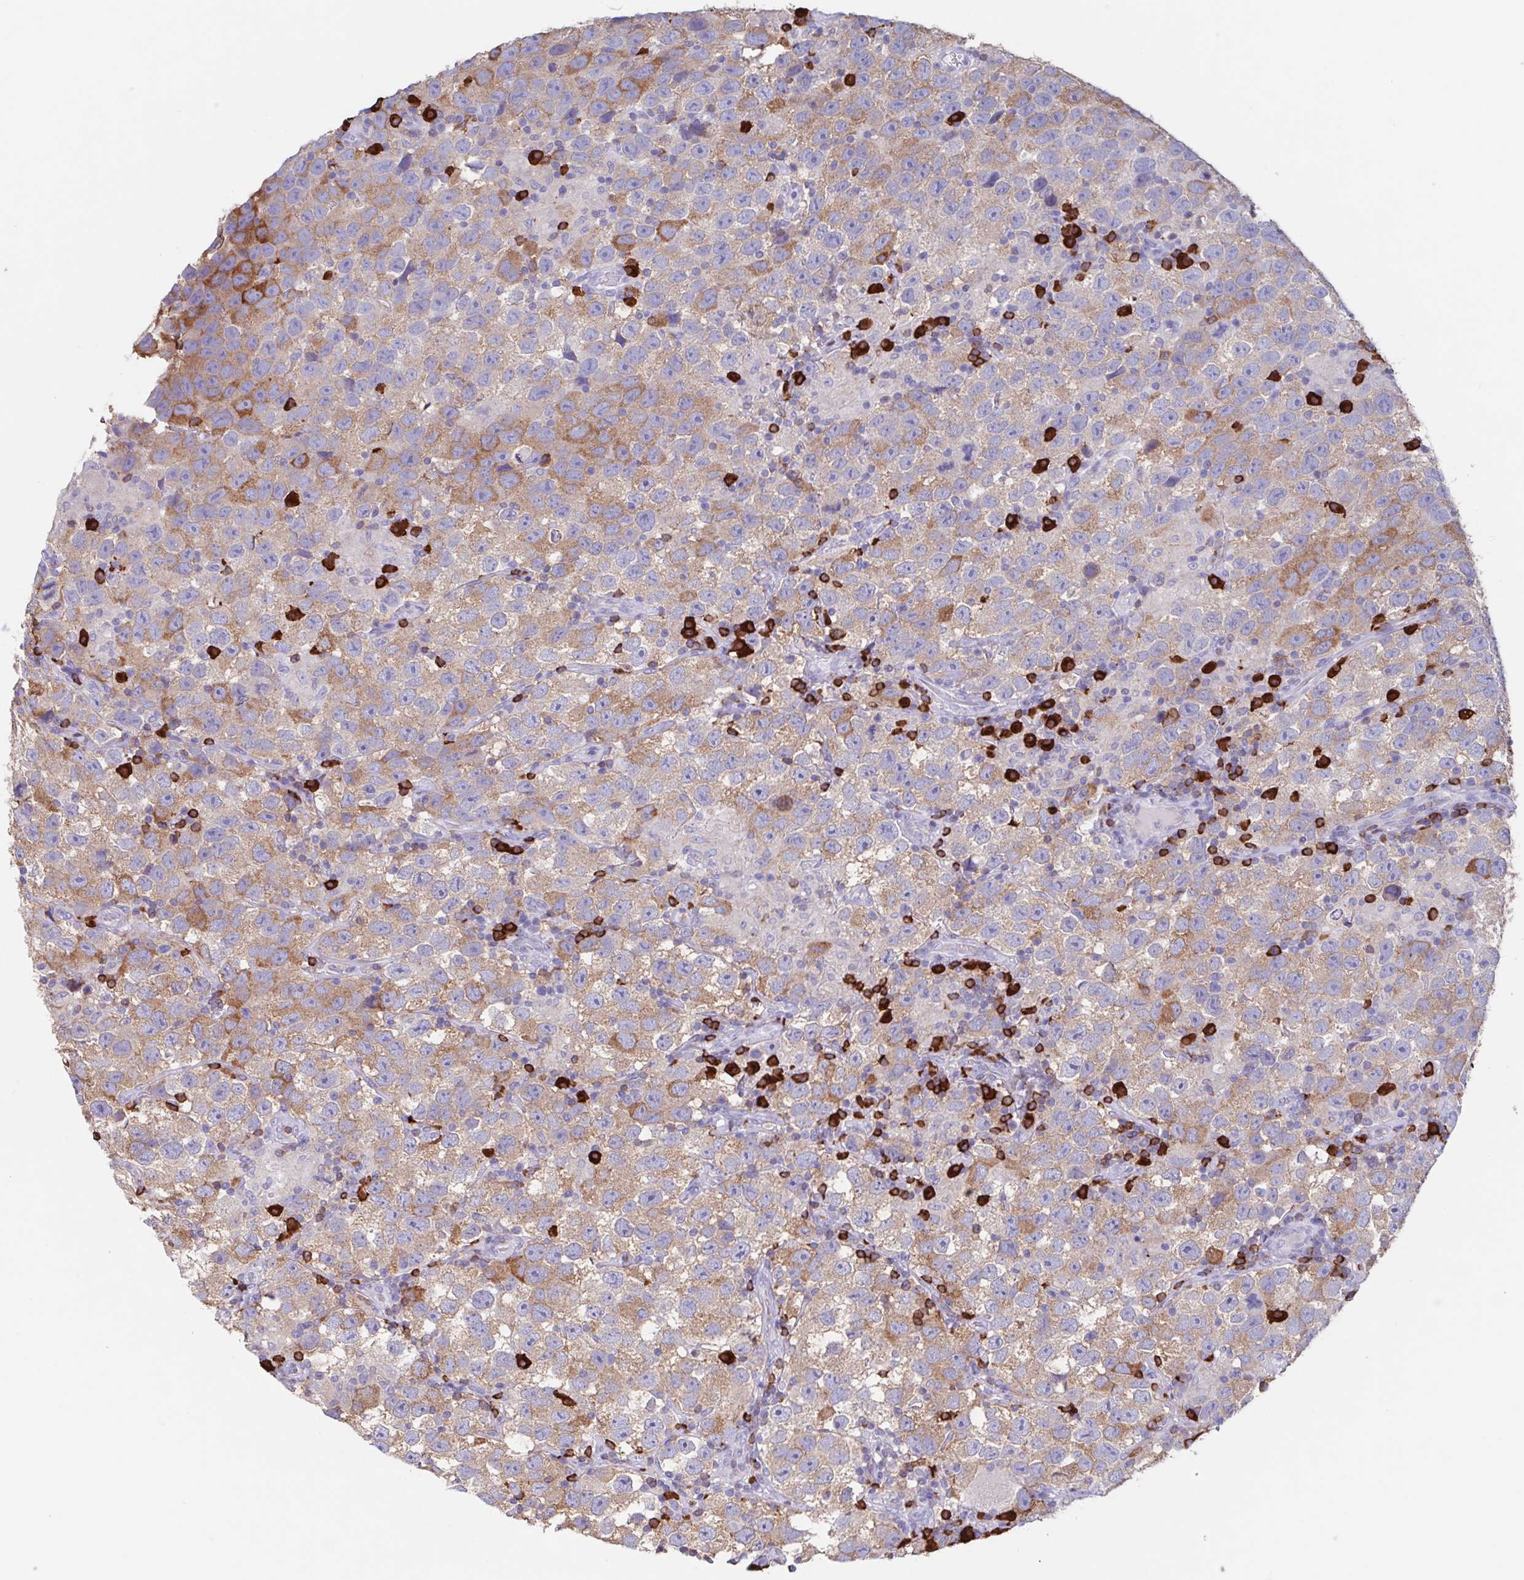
{"staining": {"intensity": "moderate", "quantity": ">75%", "location": "cytoplasmic/membranous"}, "tissue": "testis cancer", "cell_type": "Tumor cells", "image_type": "cancer", "snomed": [{"axis": "morphology", "description": "Seminoma, NOS"}, {"axis": "topography", "description": "Testis"}], "caption": "Immunohistochemistry (IHC) of testis cancer exhibits medium levels of moderate cytoplasmic/membranous staining in approximately >75% of tumor cells.", "gene": "TPD52", "patient": {"sex": "male", "age": 26}}